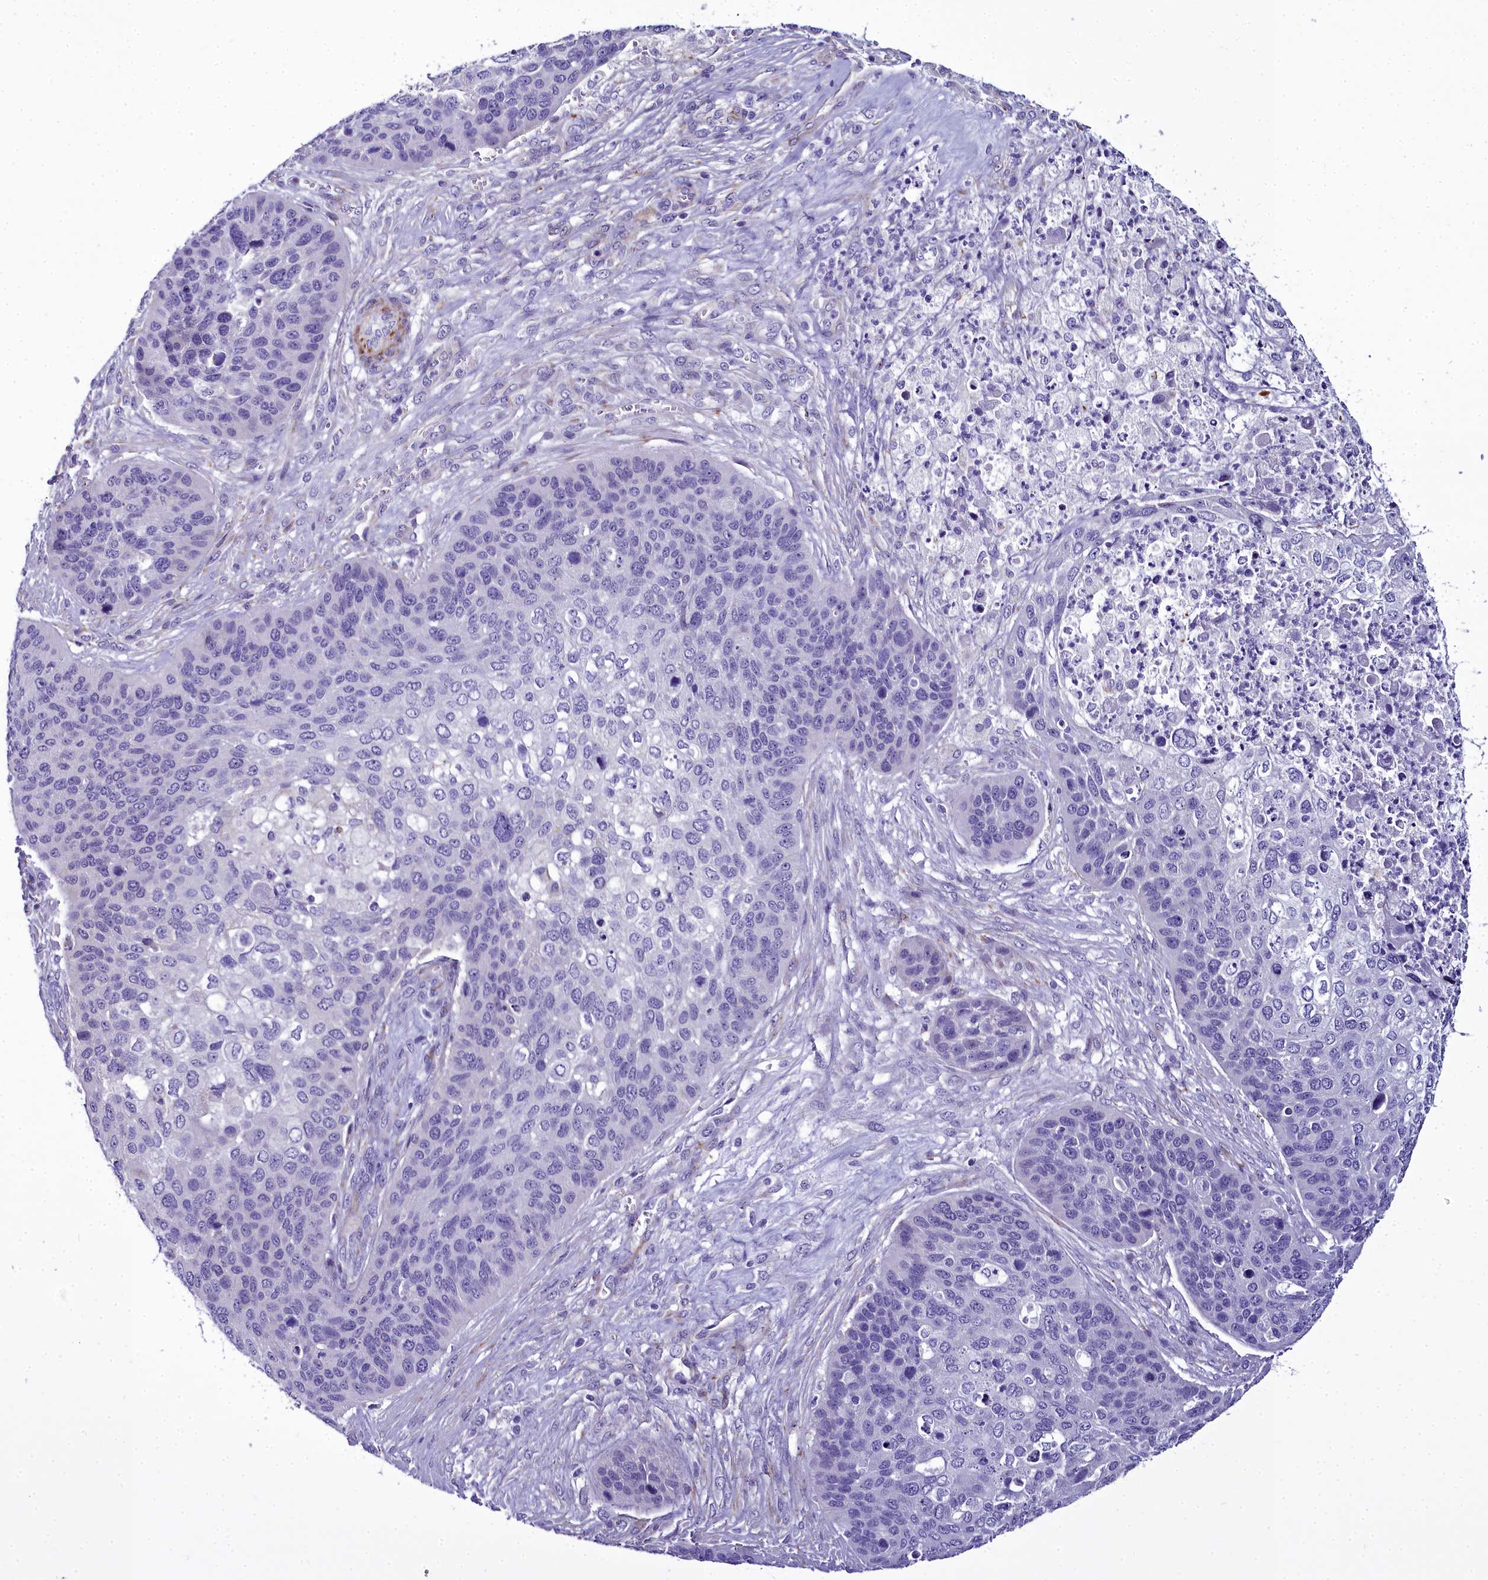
{"staining": {"intensity": "negative", "quantity": "none", "location": "none"}, "tissue": "skin cancer", "cell_type": "Tumor cells", "image_type": "cancer", "snomed": [{"axis": "morphology", "description": "Basal cell carcinoma"}, {"axis": "topography", "description": "Skin"}], "caption": "High magnification brightfield microscopy of skin cancer (basal cell carcinoma) stained with DAB (3,3'-diaminobenzidine) (brown) and counterstained with hematoxylin (blue): tumor cells show no significant expression. The staining is performed using DAB brown chromogen with nuclei counter-stained in using hematoxylin.", "gene": "TIMM22", "patient": {"sex": "female", "age": 74}}